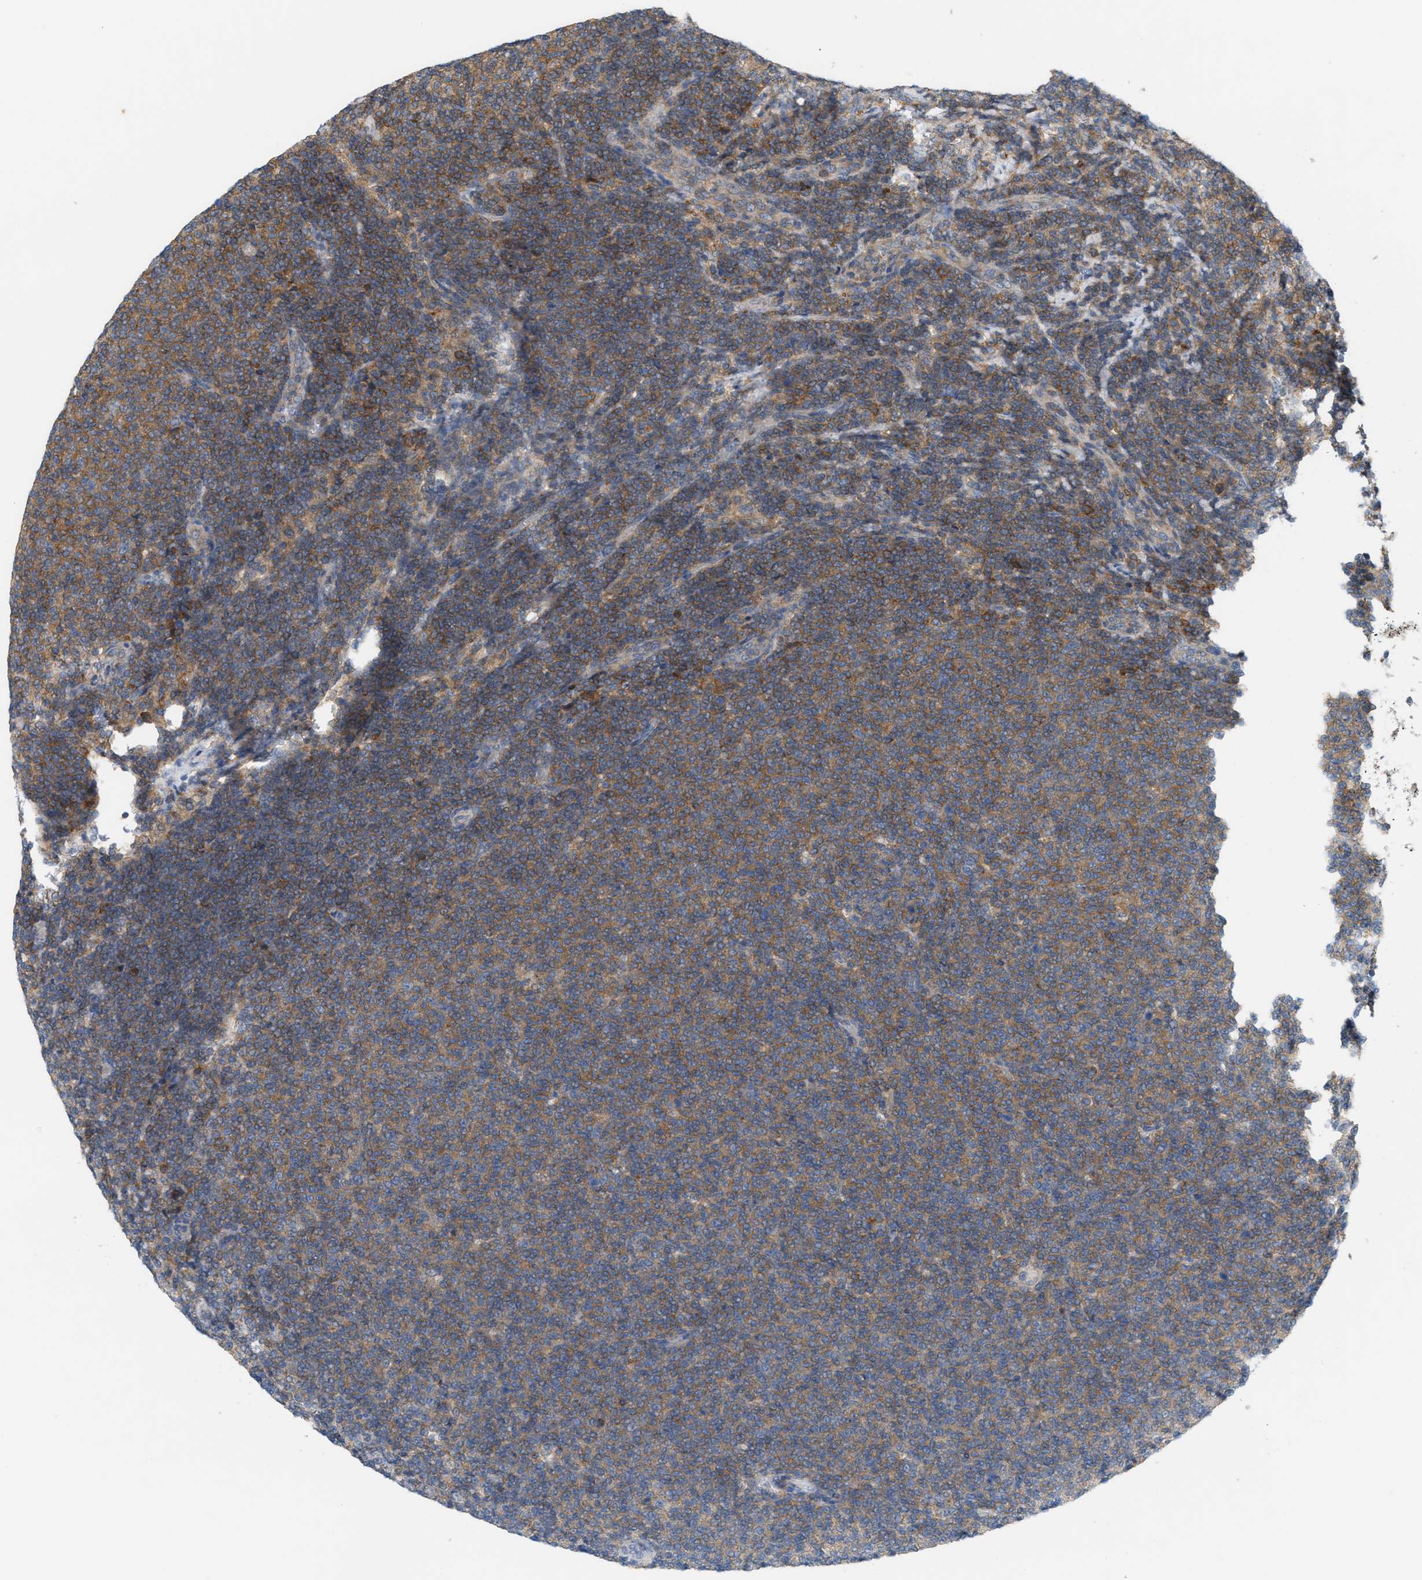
{"staining": {"intensity": "moderate", "quantity": ">75%", "location": "cytoplasmic/membranous"}, "tissue": "lymphoma", "cell_type": "Tumor cells", "image_type": "cancer", "snomed": [{"axis": "morphology", "description": "Malignant lymphoma, non-Hodgkin's type, Low grade"}, {"axis": "topography", "description": "Lymph node"}], "caption": "Malignant lymphoma, non-Hodgkin's type (low-grade) stained with DAB IHC displays medium levels of moderate cytoplasmic/membranous expression in about >75% of tumor cells. The protein of interest is stained brown, and the nuclei are stained in blue (DAB (3,3'-diaminobenzidine) IHC with brightfield microscopy, high magnification).", "gene": "DBNL", "patient": {"sex": "male", "age": 66}}